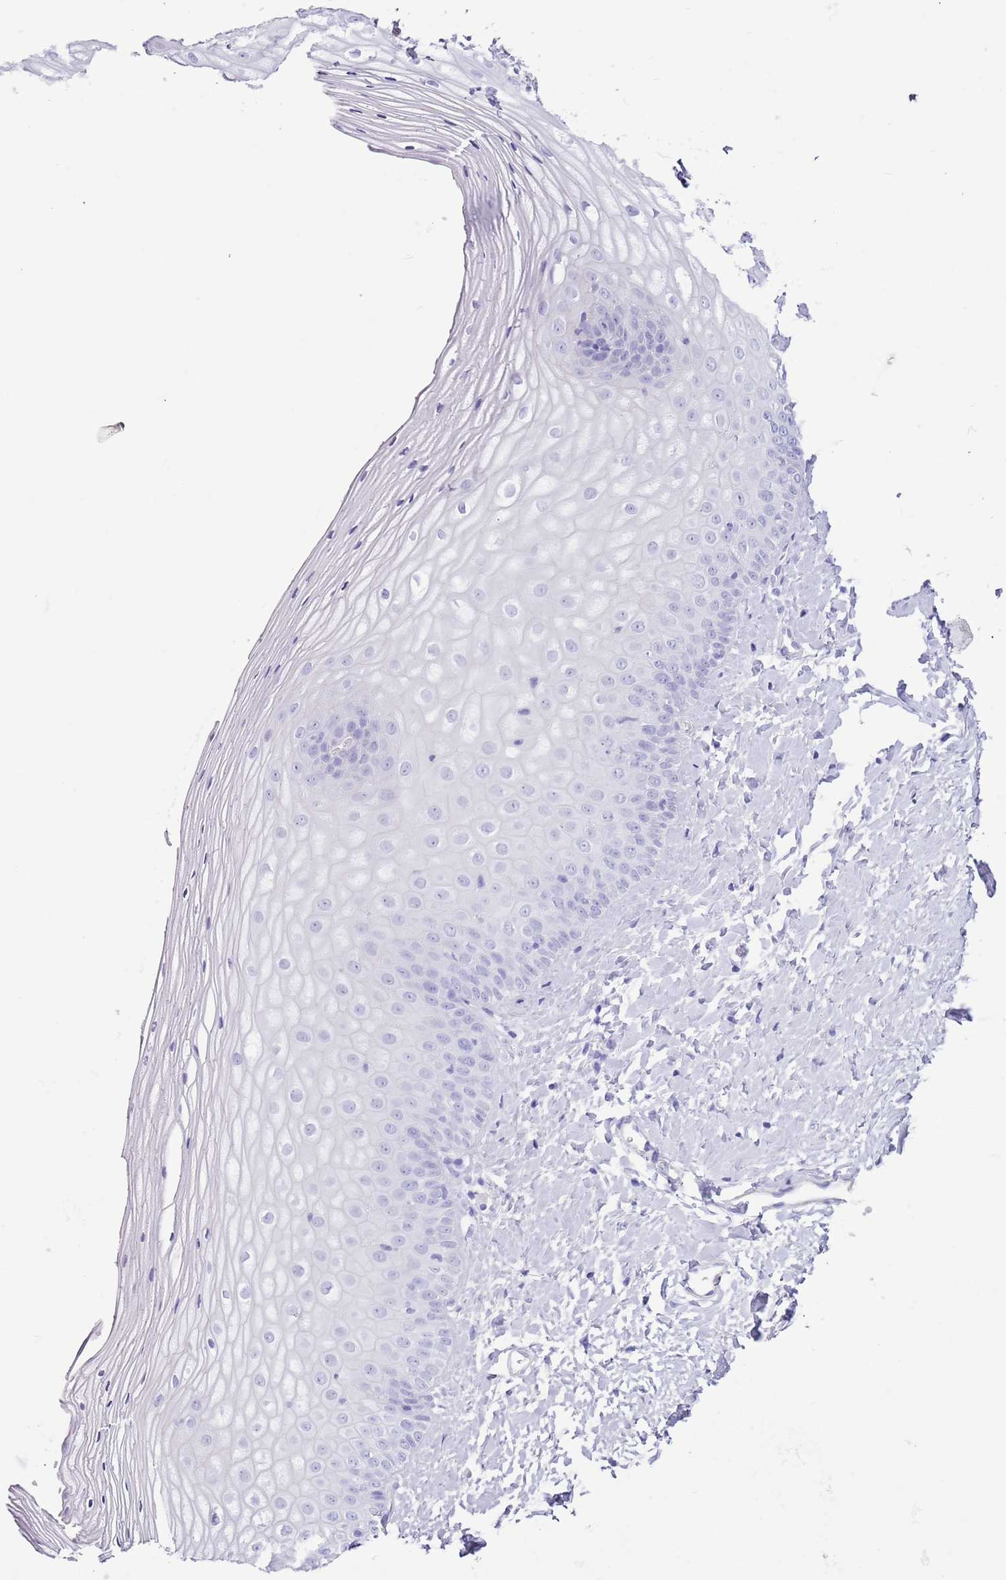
{"staining": {"intensity": "negative", "quantity": "none", "location": "none"}, "tissue": "vagina", "cell_type": "Squamous epithelial cells", "image_type": "normal", "snomed": [{"axis": "morphology", "description": "Normal tissue, NOS"}, {"axis": "topography", "description": "Vagina"}], "caption": "The immunohistochemistry image has no significant expression in squamous epithelial cells of vagina.", "gene": "SLC7A14", "patient": {"sex": "female", "age": 65}}